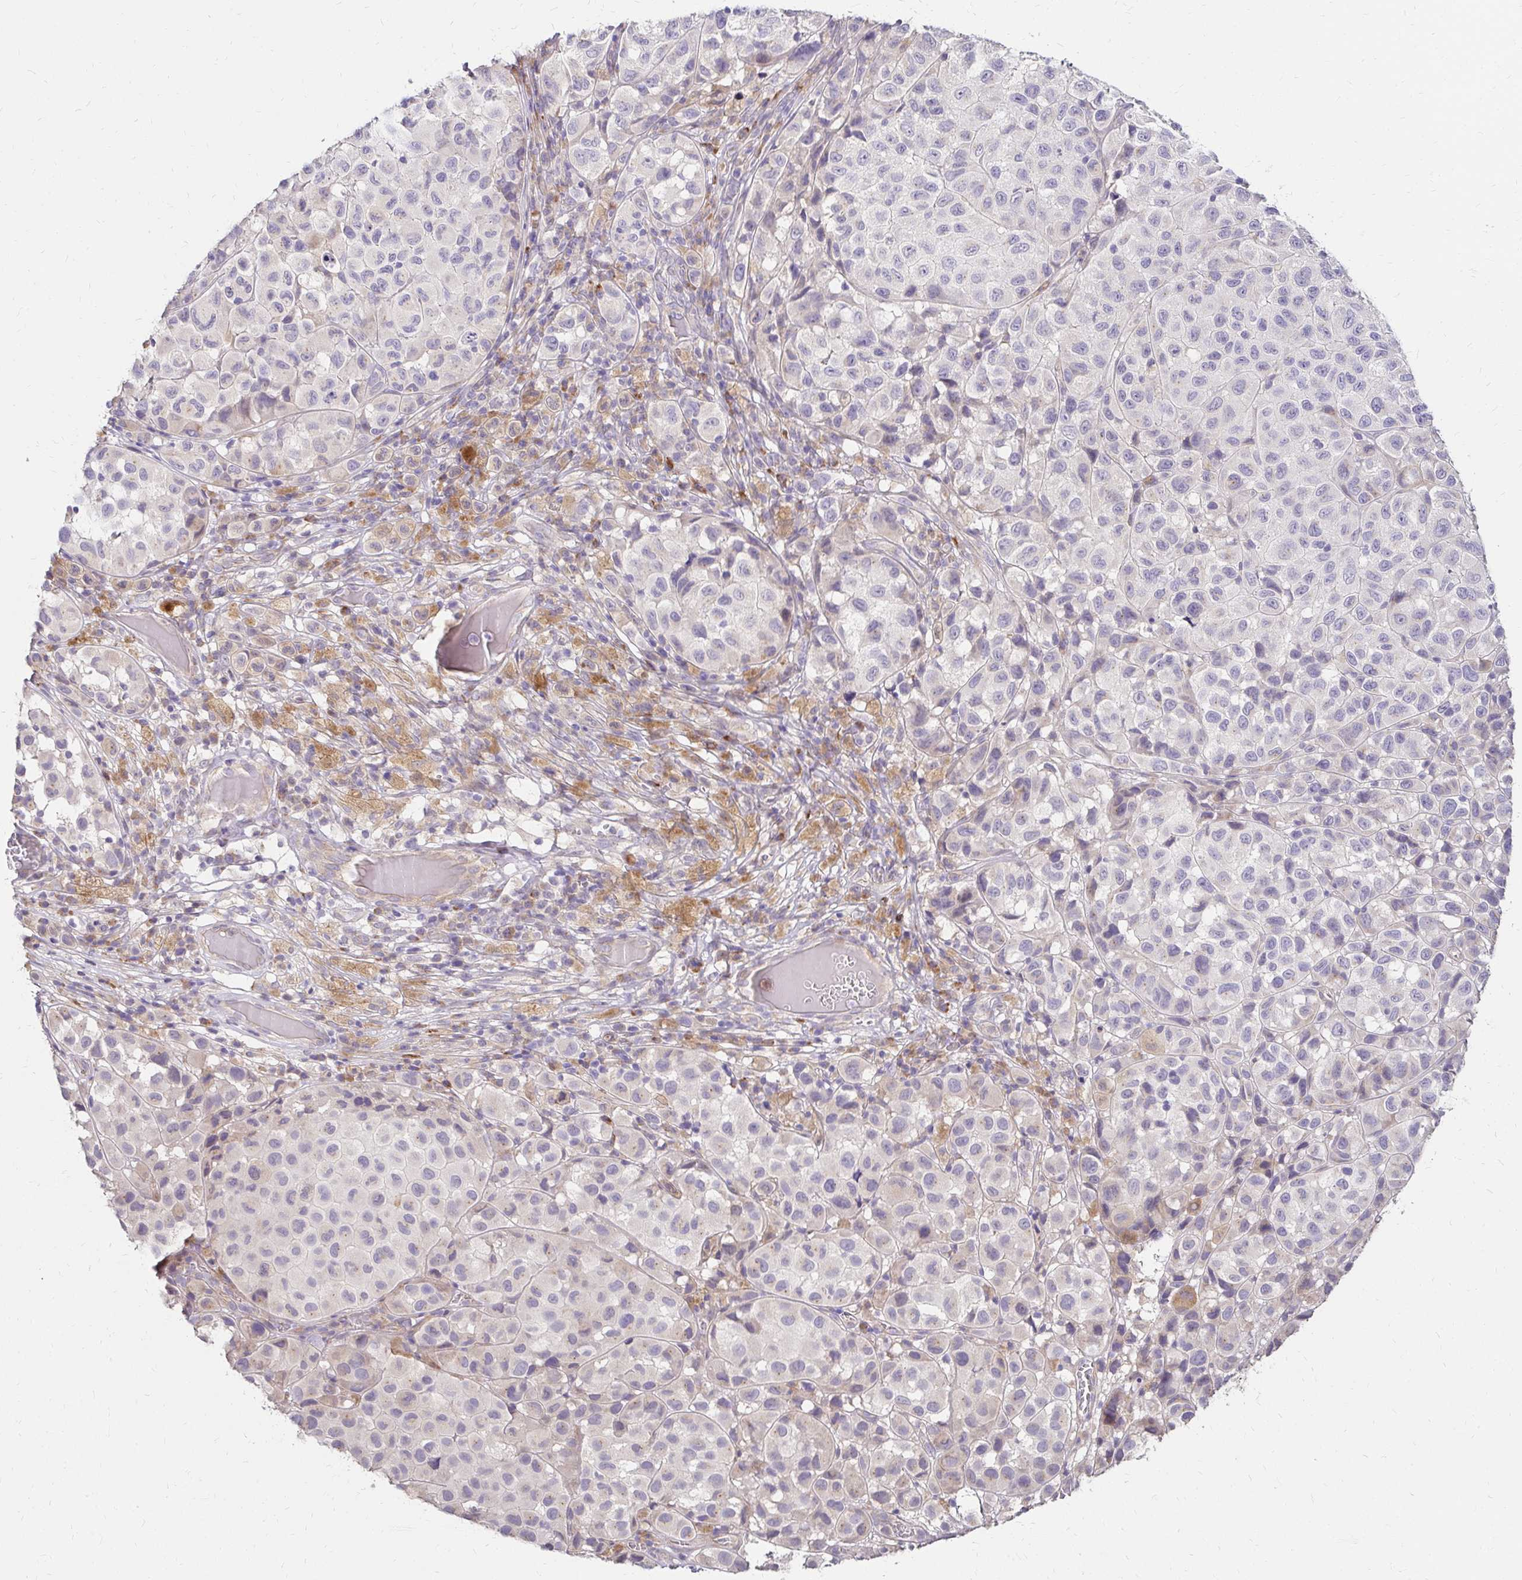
{"staining": {"intensity": "negative", "quantity": "none", "location": "none"}, "tissue": "melanoma", "cell_type": "Tumor cells", "image_type": "cancer", "snomed": [{"axis": "morphology", "description": "Malignant melanoma, NOS"}, {"axis": "topography", "description": "Skin"}], "caption": "Immunohistochemical staining of human malignant melanoma displays no significant expression in tumor cells.", "gene": "PRIMA1", "patient": {"sex": "male", "age": 93}}